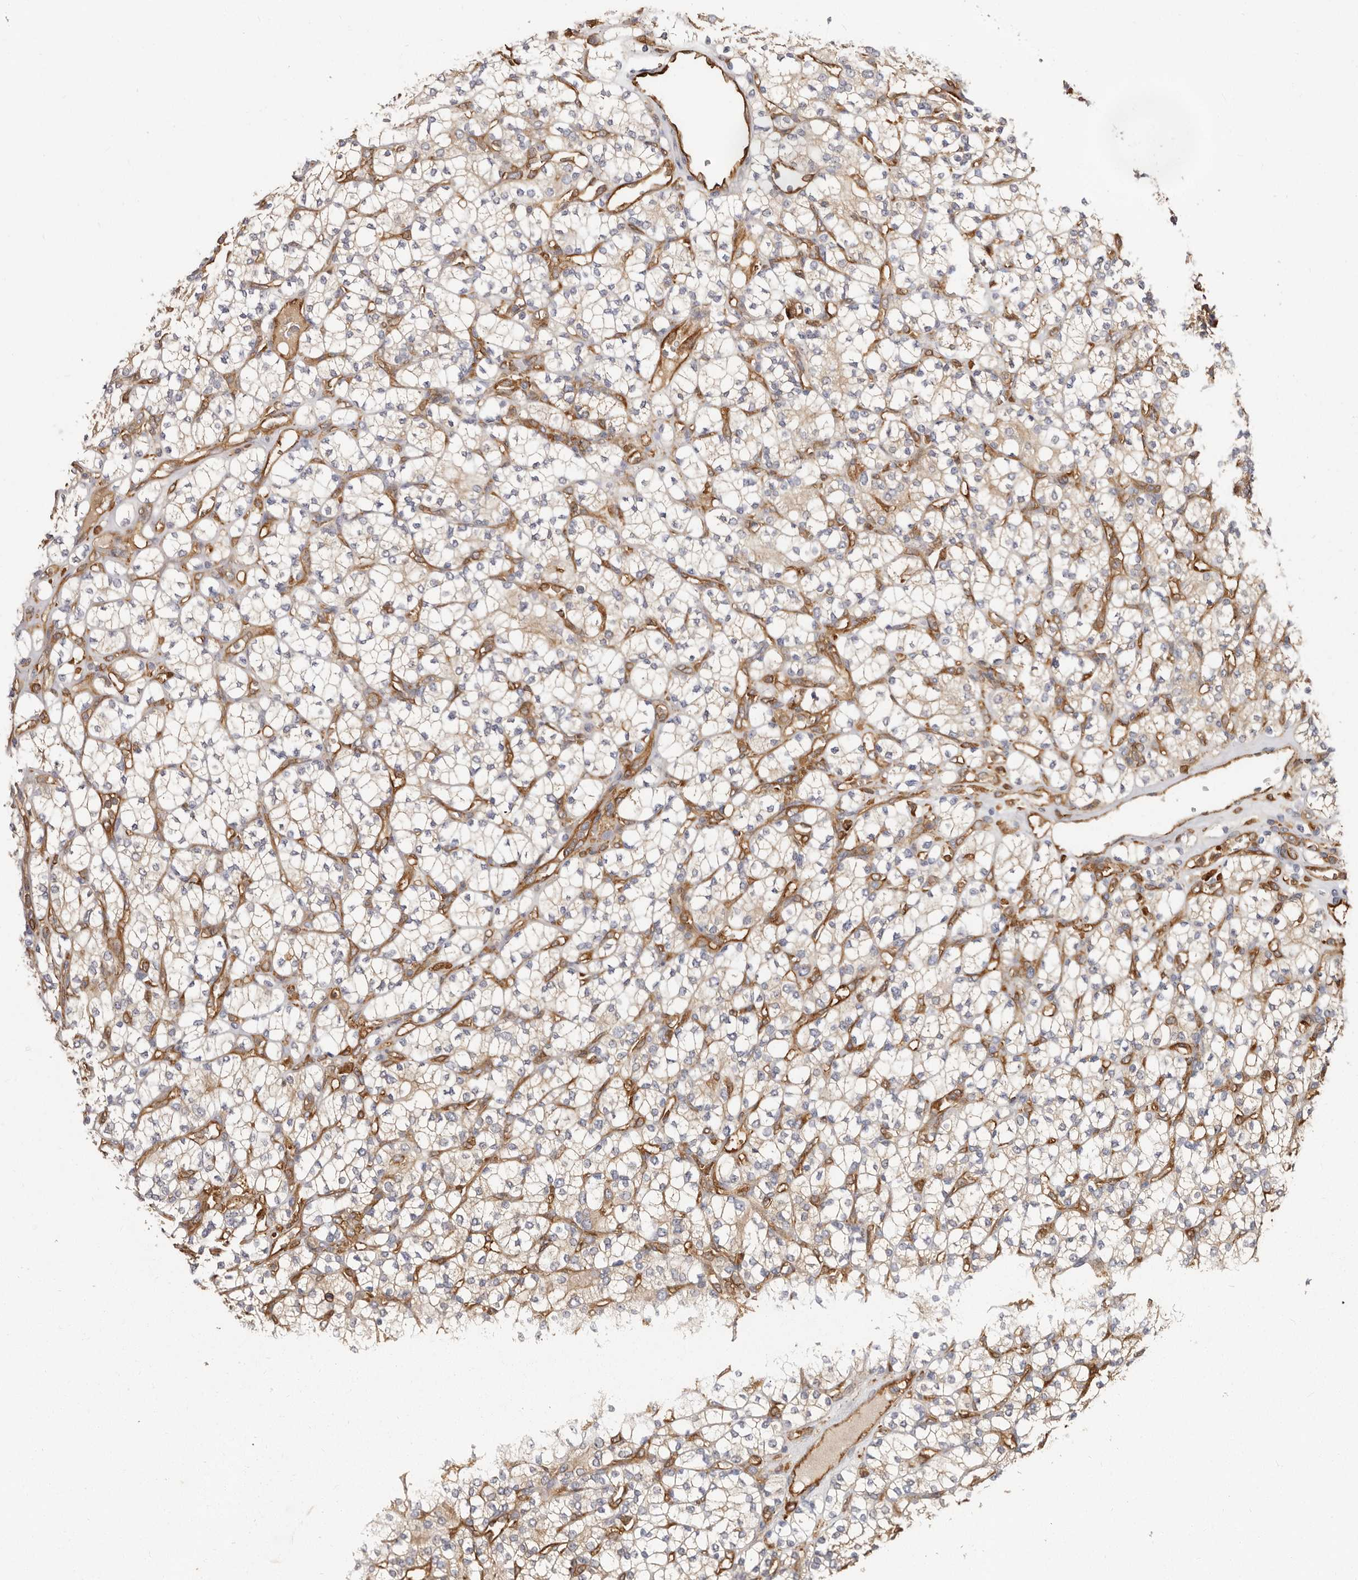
{"staining": {"intensity": "weak", "quantity": "25%-75%", "location": "cytoplasmic/membranous"}, "tissue": "renal cancer", "cell_type": "Tumor cells", "image_type": "cancer", "snomed": [{"axis": "morphology", "description": "Adenocarcinoma, NOS"}, {"axis": "topography", "description": "Kidney"}], "caption": "This histopathology image displays immunohistochemistry (IHC) staining of human renal cancer (adenocarcinoma), with low weak cytoplasmic/membranous positivity in about 25%-75% of tumor cells.", "gene": "LAP3", "patient": {"sex": "male", "age": 77}}